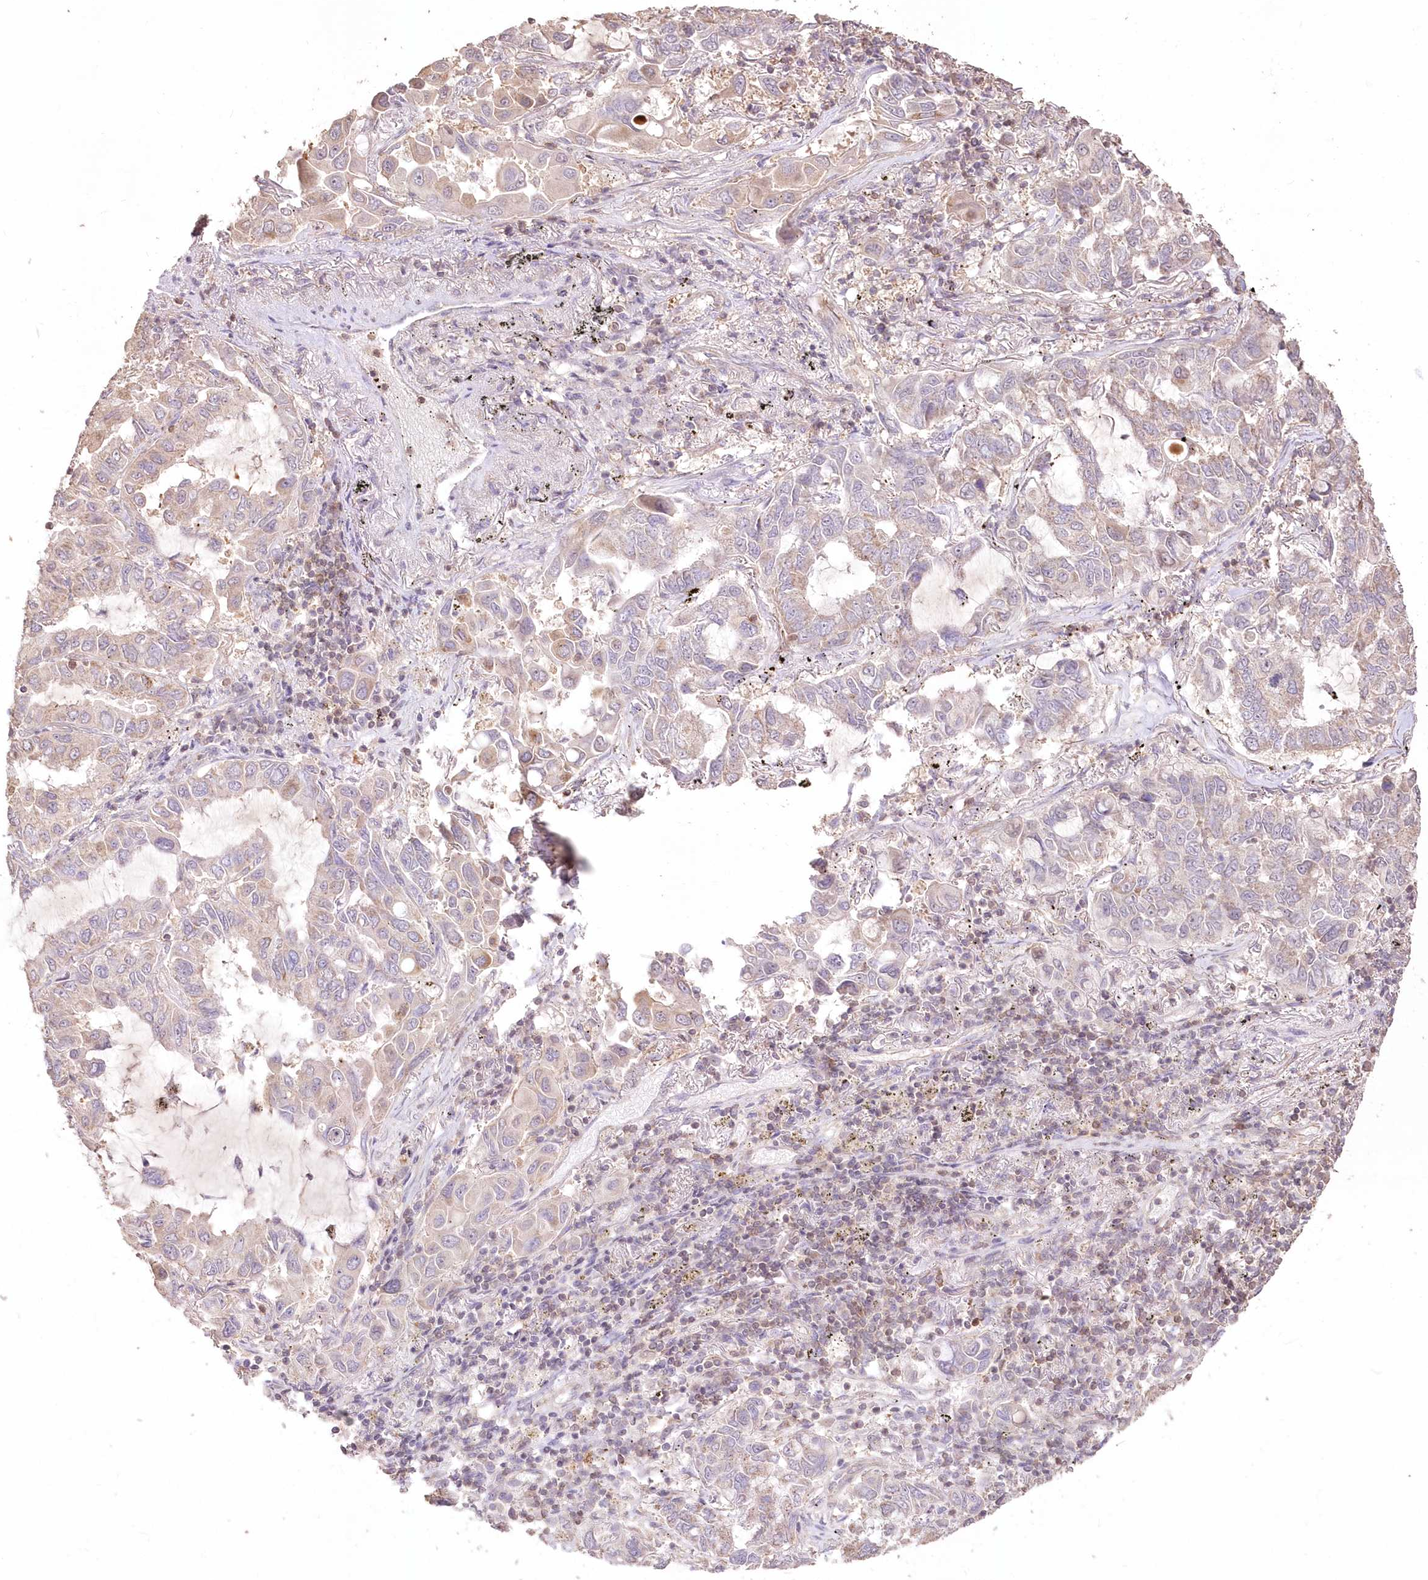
{"staining": {"intensity": "weak", "quantity": "<25%", "location": "cytoplasmic/membranous"}, "tissue": "lung cancer", "cell_type": "Tumor cells", "image_type": "cancer", "snomed": [{"axis": "morphology", "description": "Adenocarcinoma, NOS"}, {"axis": "topography", "description": "Lung"}], "caption": "There is no significant staining in tumor cells of lung cancer (adenocarcinoma).", "gene": "STK17B", "patient": {"sex": "male", "age": 64}}